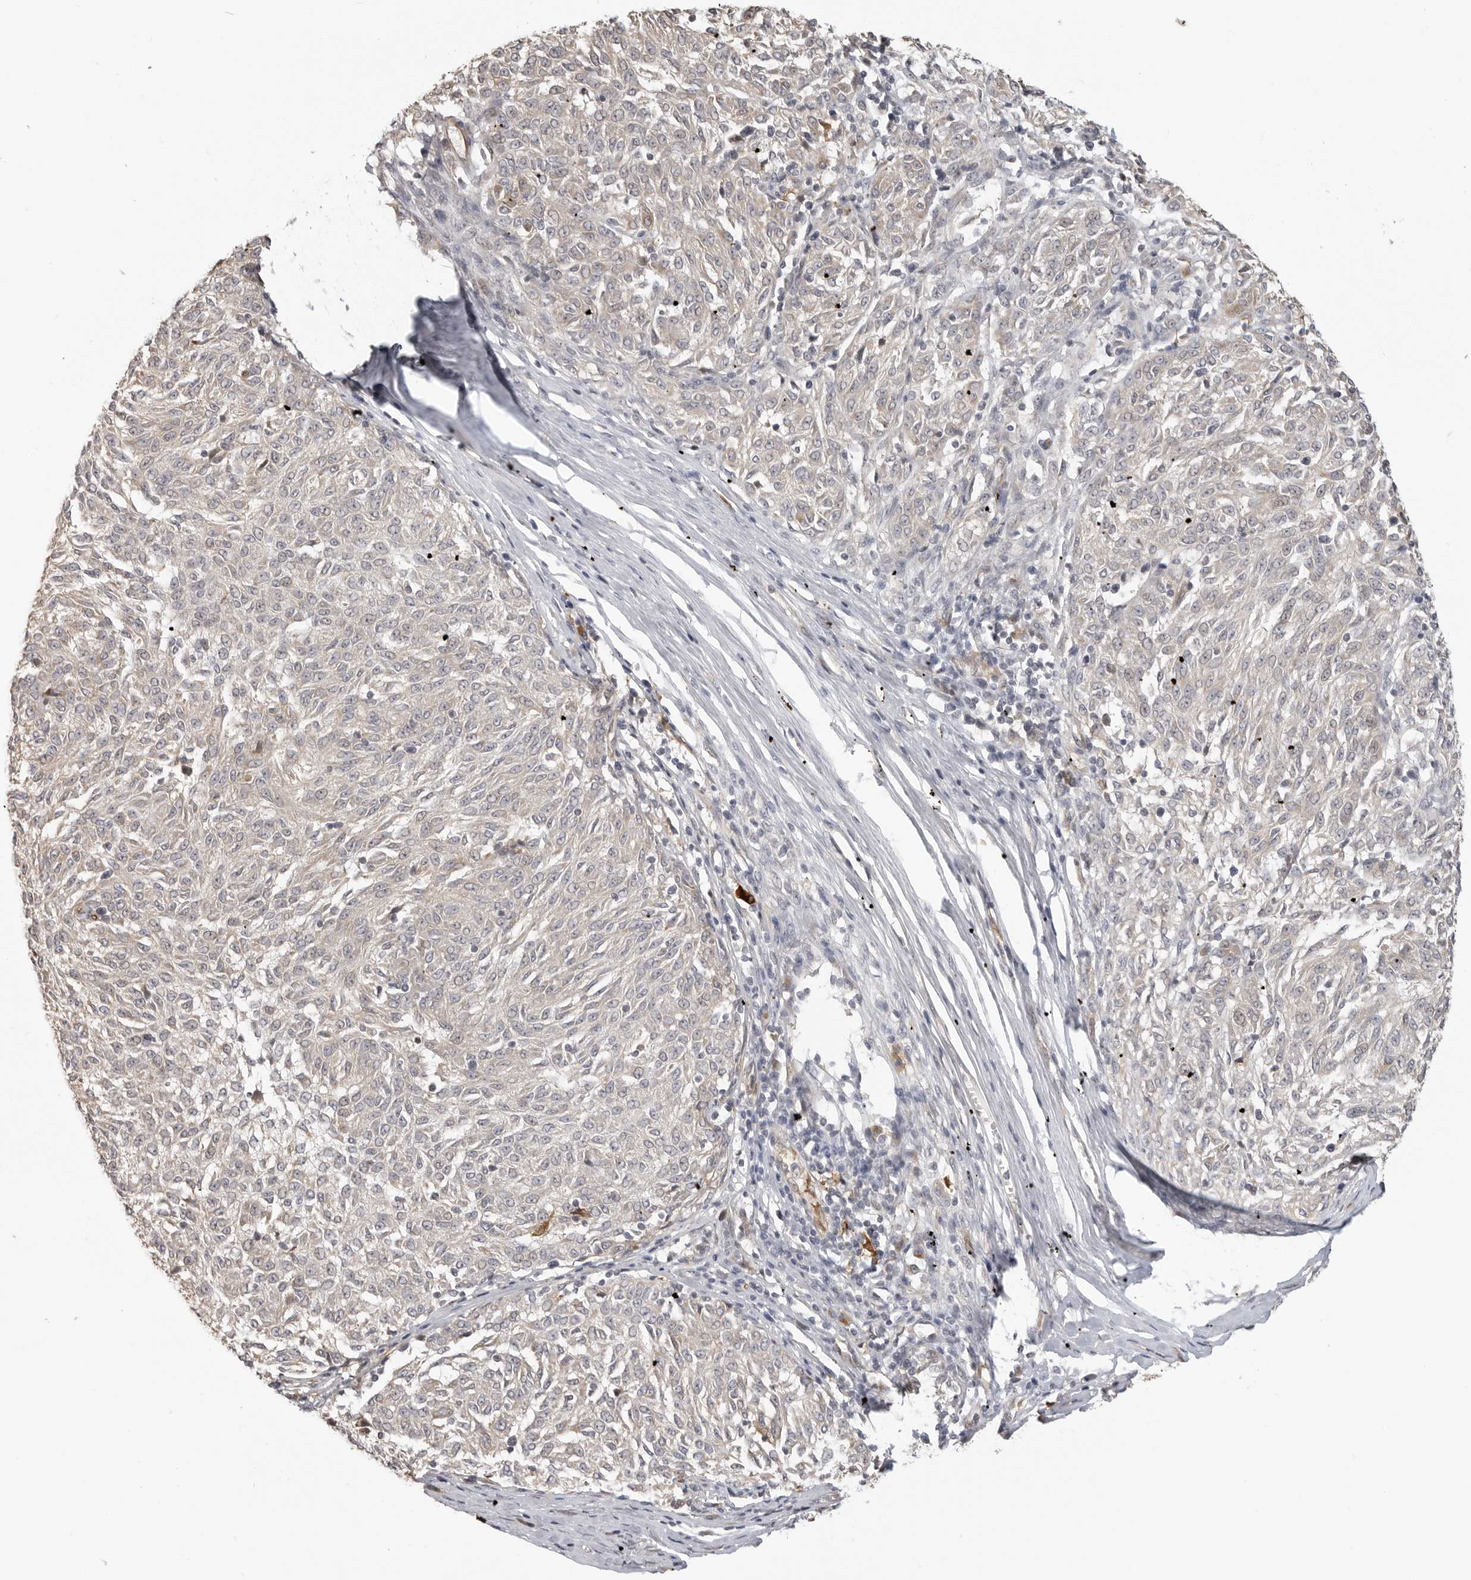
{"staining": {"intensity": "negative", "quantity": "none", "location": "none"}, "tissue": "melanoma", "cell_type": "Tumor cells", "image_type": "cancer", "snomed": [{"axis": "morphology", "description": "Malignant melanoma, NOS"}, {"axis": "topography", "description": "Skin"}], "caption": "This is an immunohistochemistry image of melanoma. There is no staining in tumor cells.", "gene": "IDO1", "patient": {"sex": "female", "age": 72}}